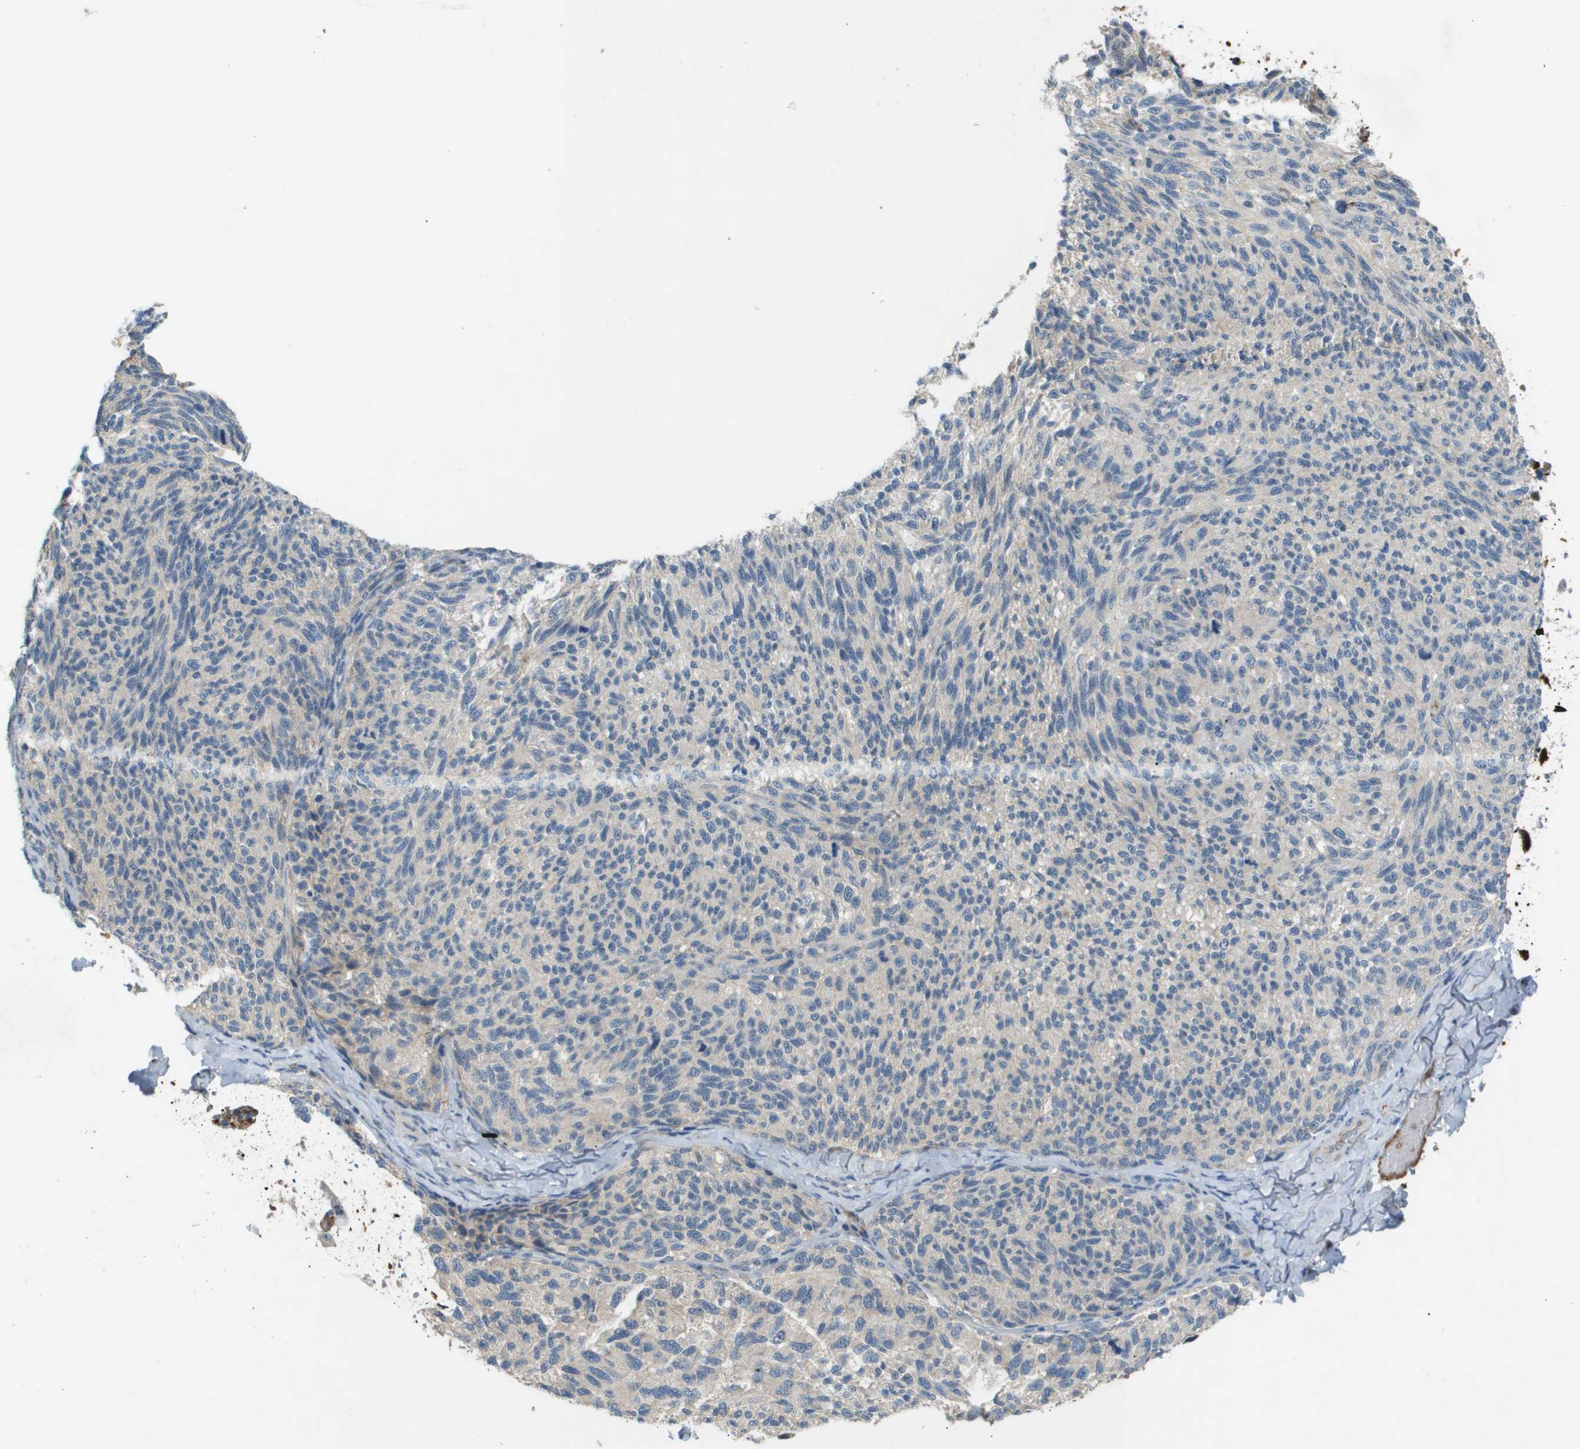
{"staining": {"intensity": "negative", "quantity": "none", "location": "none"}, "tissue": "melanoma", "cell_type": "Tumor cells", "image_type": "cancer", "snomed": [{"axis": "morphology", "description": "Malignant melanoma, NOS"}, {"axis": "topography", "description": "Skin"}], "caption": "A high-resolution photomicrograph shows immunohistochemistry (IHC) staining of melanoma, which displays no significant positivity in tumor cells.", "gene": "VTN", "patient": {"sex": "female", "age": 73}}